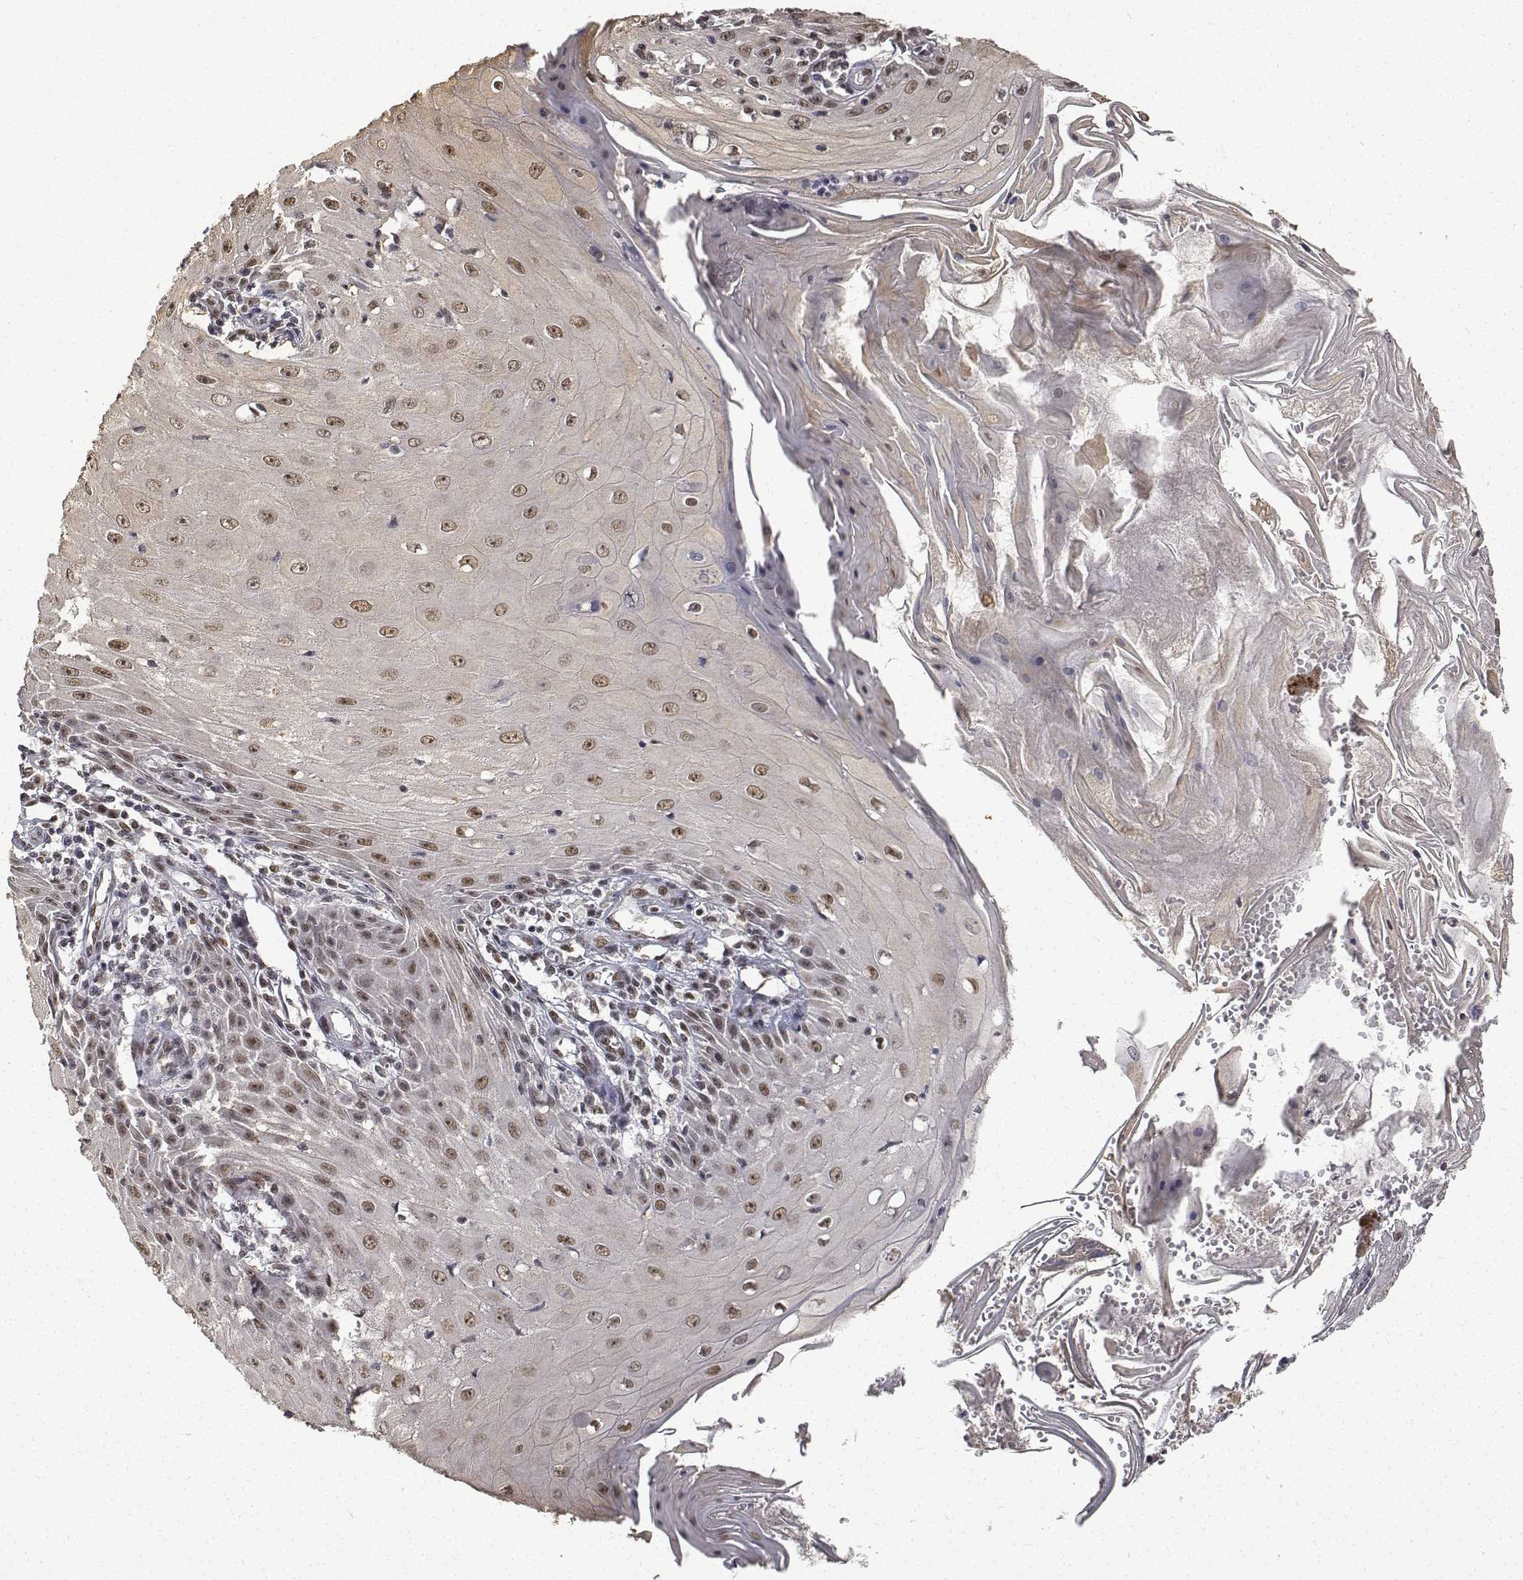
{"staining": {"intensity": "moderate", "quantity": "25%-75%", "location": "nuclear"}, "tissue": "skin cancer", "cell_type": "Tumor cells", "image_type": "cancer", "snomed": [{"axis": "morphology", "description": "Squamous cell carcinoma, NOS"}, {"axis": "topography", "description": "Skin"}], "caption": "High-power microscopy captured an IHC image of squamous cell carcinoma (skin), revealing moderate nuclear positivity in about 25%-75% of tumor cells.", "gene": "ATRX", "patient": {"sex": "female", "age": 73}}